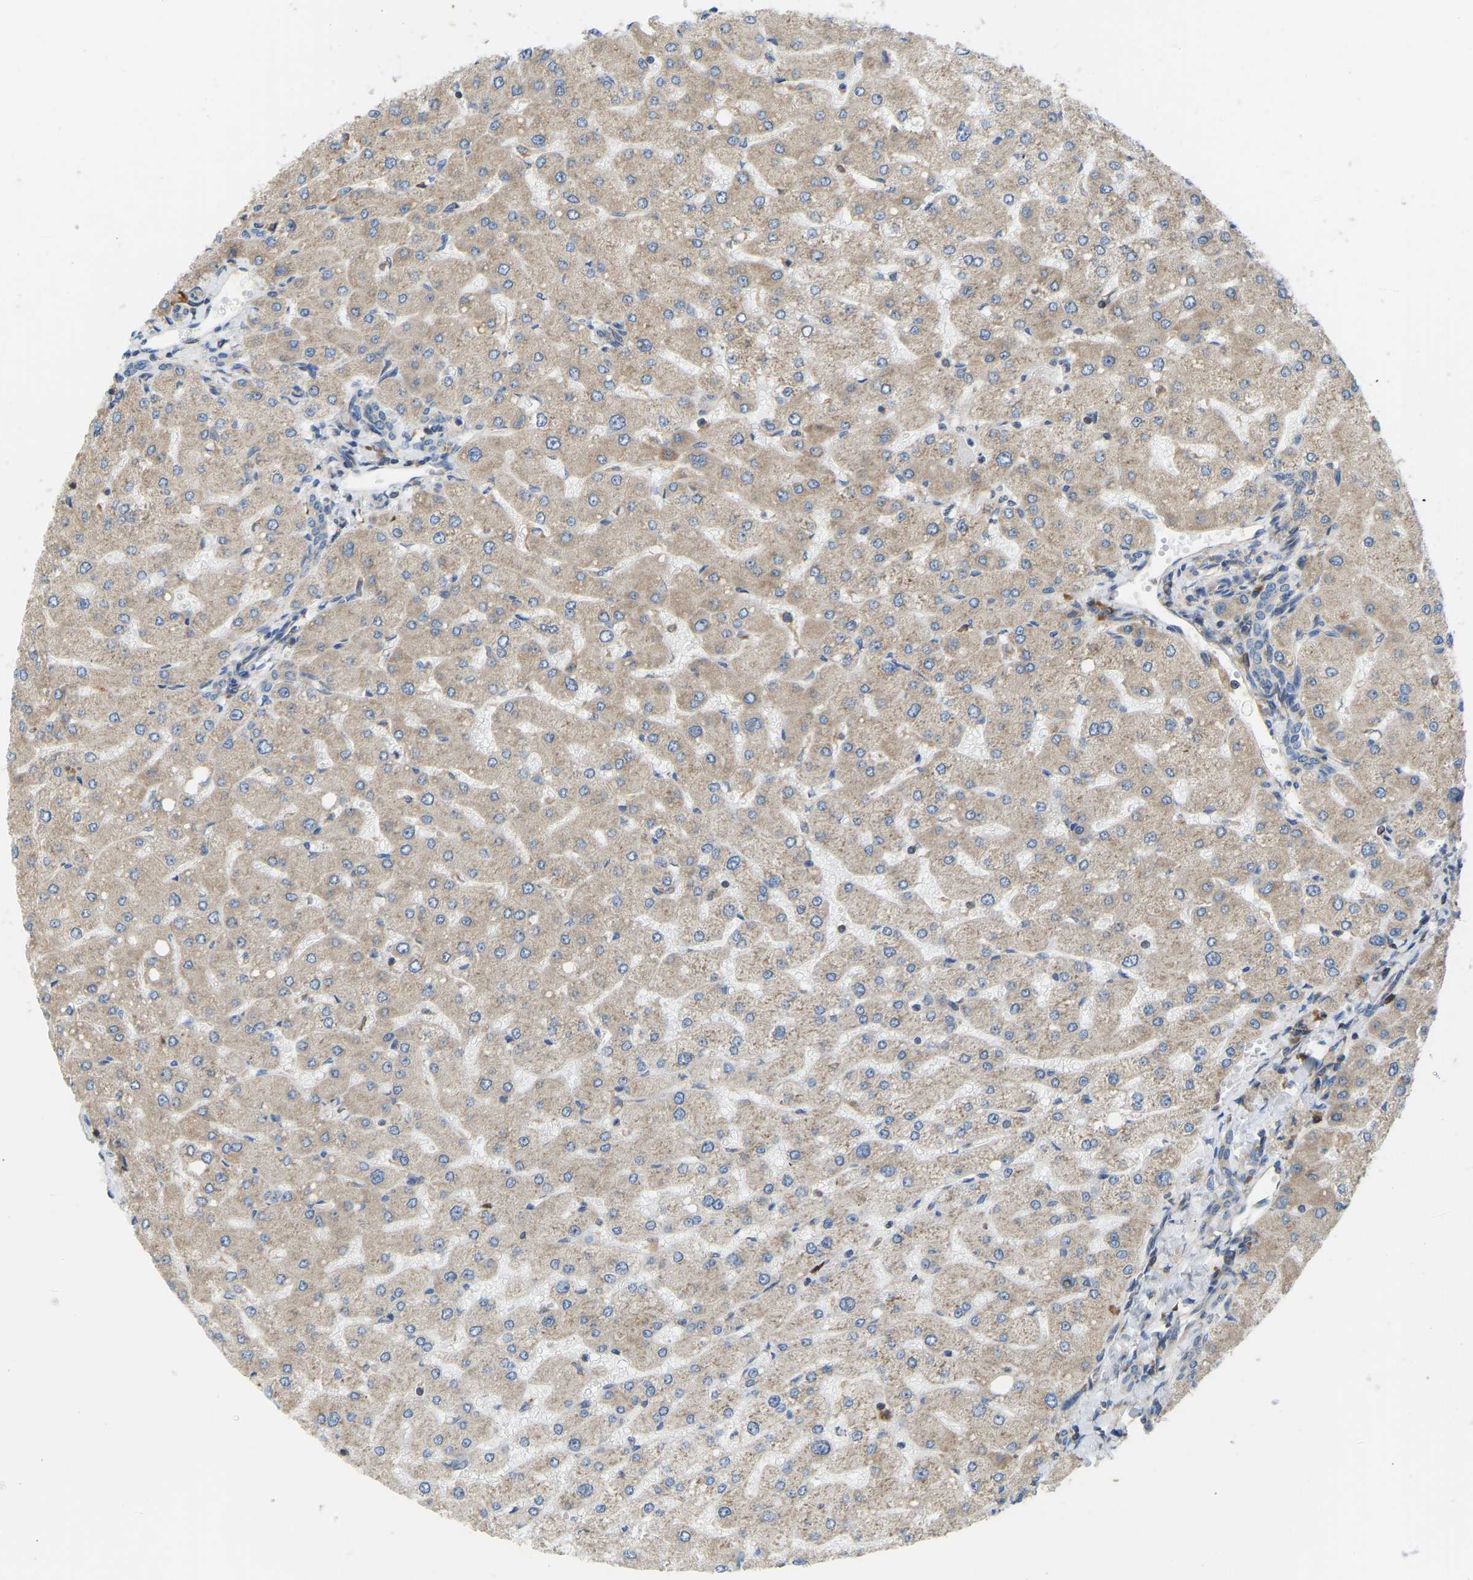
{"staining": {"intensity": "weak", "quantity": ">75%", "location": "cytoplasmic/membranous"}, "tissue": "liver", "cell_type": "Cholangiocytes", "image_type": "normal", "snomed": [{"axis": "morphology", "description": "Normal tissue, NOS"}, {"axis": "topography", "description": "Liver"}], "caption": "Weak cytoplasmic/membranous positivity is appreciated in about >75% of cholangiocytes in normal liver. (Brightfield microscopy of DAB IHC at high magnification).", "gene": "RPS6KB2", "patient": {"sex": "male", "age": 55}}